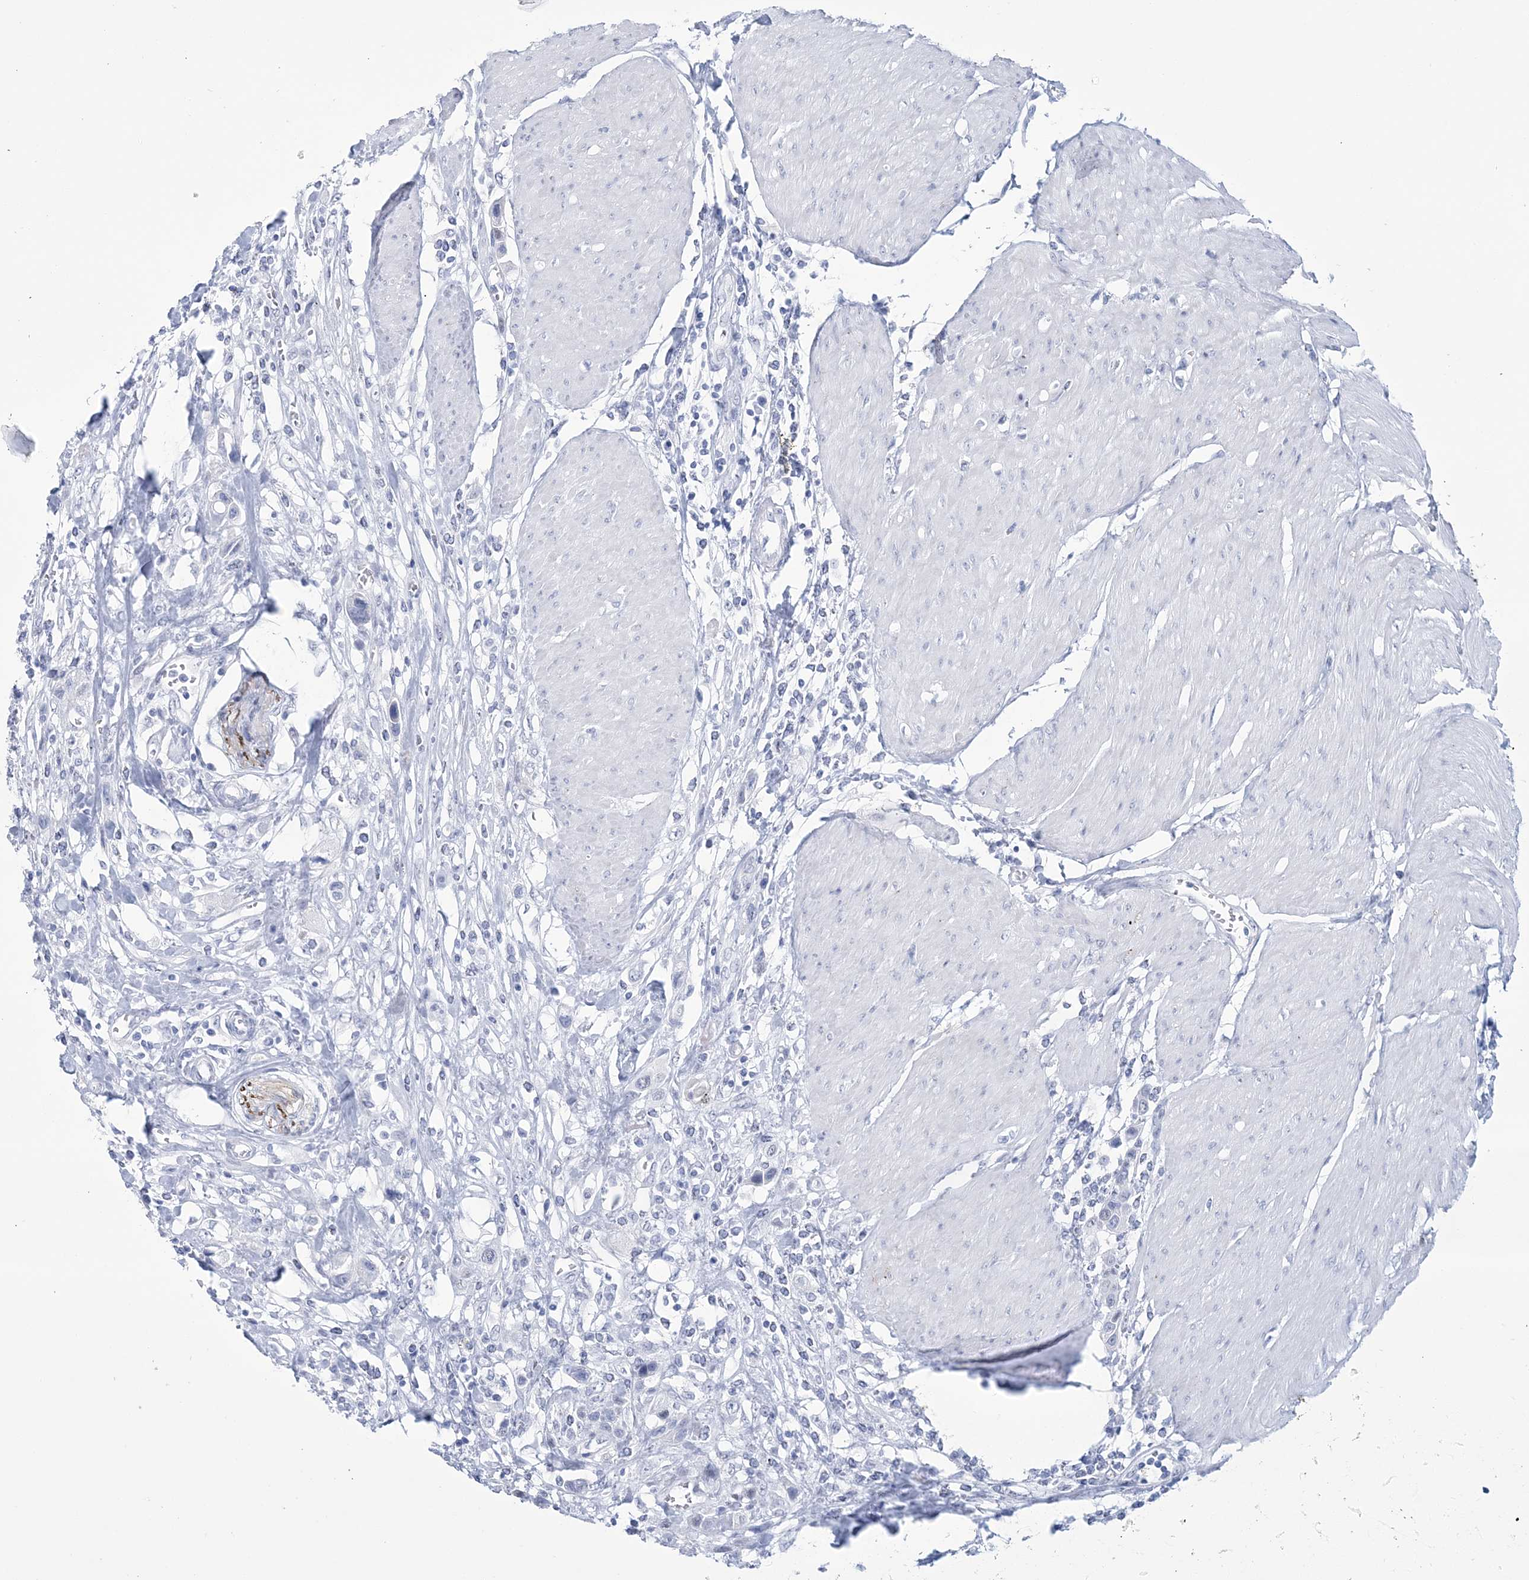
{"staining": {"intensity": "negative", "quantity": "none", "location": "none"}, "tissue": "urothelial cancer", "cell_type": "Tumor cells", "image_type": "cancer", "snomed": [{"axis": "morphology", "description": "Urothelial carcinoma, High grade"}, {"axis": "topography", "description": "Urinary bladder"}], "caption": "Micrograph shows no significant protein staining in tumor cells of urothelial cancer.", "gene": "DPCD", "patient": {"sex": "male", "age": 50}}